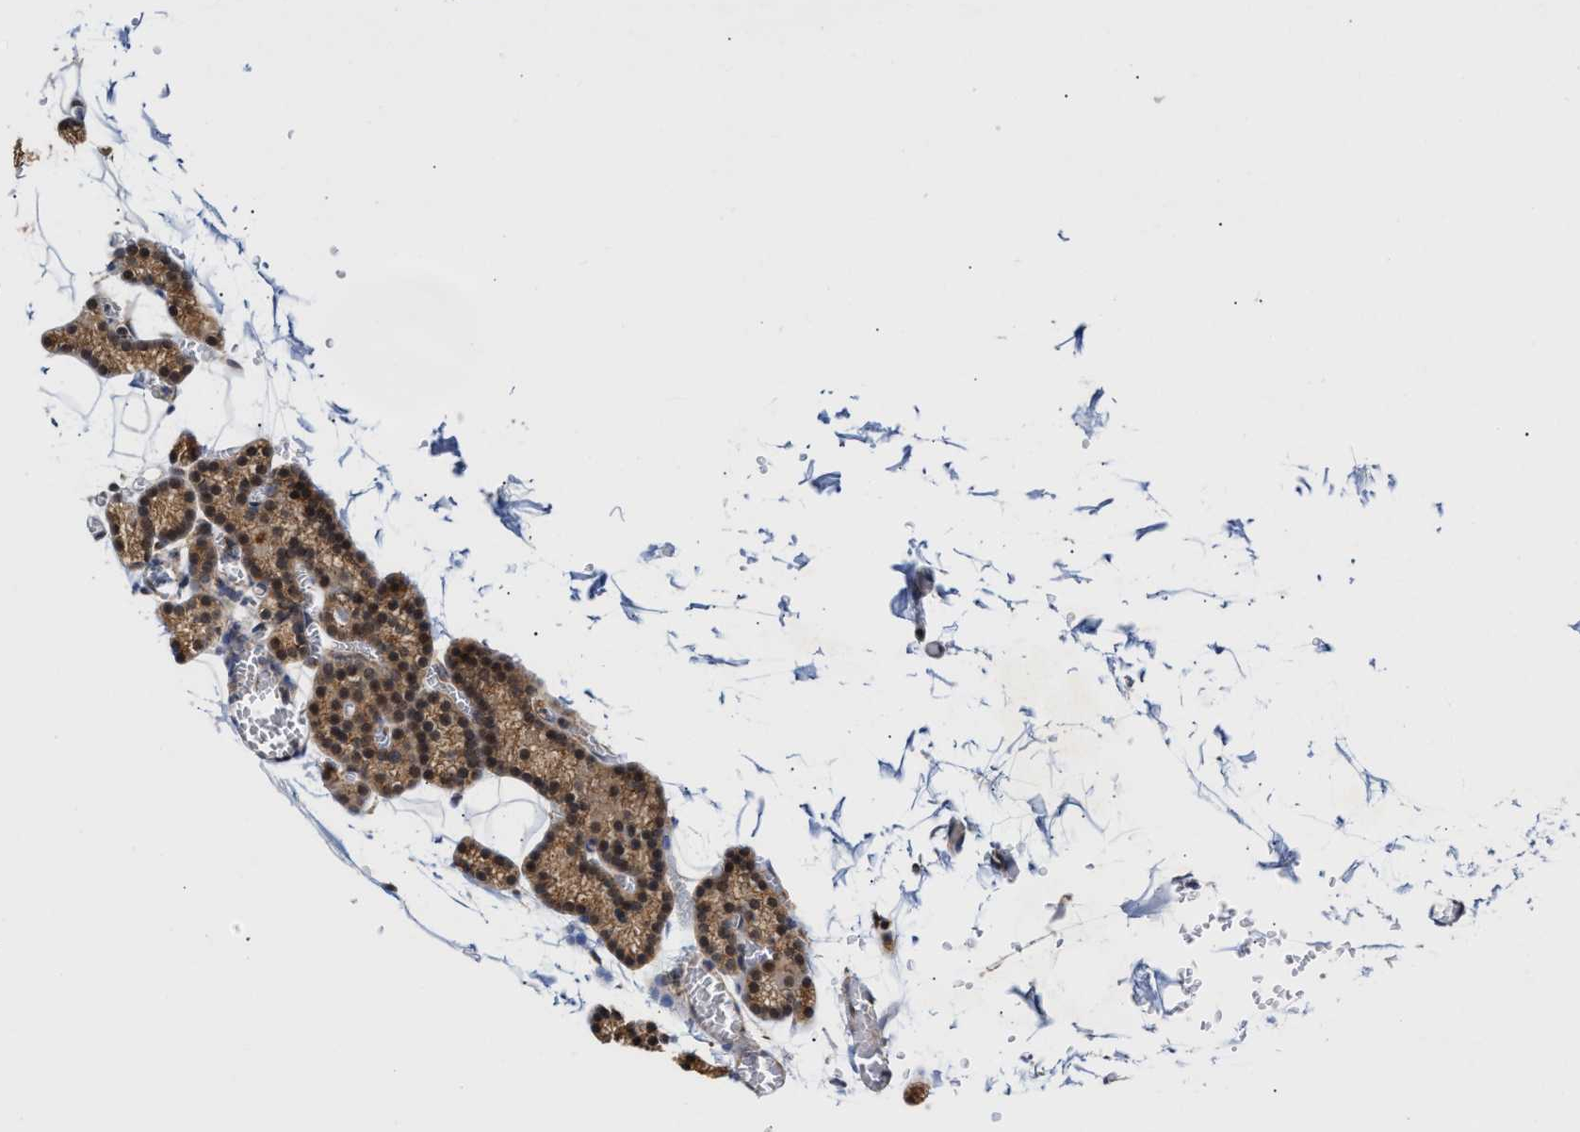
{"staining": {"intensity": "moderate", "quantity": ">75%", "location": "cytoplasmic/membranous,nuclear"}, "tissue": "parathyroid gland", "cell_type": "Glandular cells", "image_type": "normal", "snomed": [{"axis": "morphology", "description": "Normal tissue, NOS"}, {"axis": "morphology", "description": "Adenoma, NOS"}, {"axis": "topography", "description": "Parathyroid gland"}], "caption": "Immunohistochemical staining of benign parathyroid gland reveals moderate cytoplasmic/membranous,nuclear protein positivity in about >75% of glandular cells.", "gene": "CLIP2", "patient": {"sex": "female", "age": 58}}